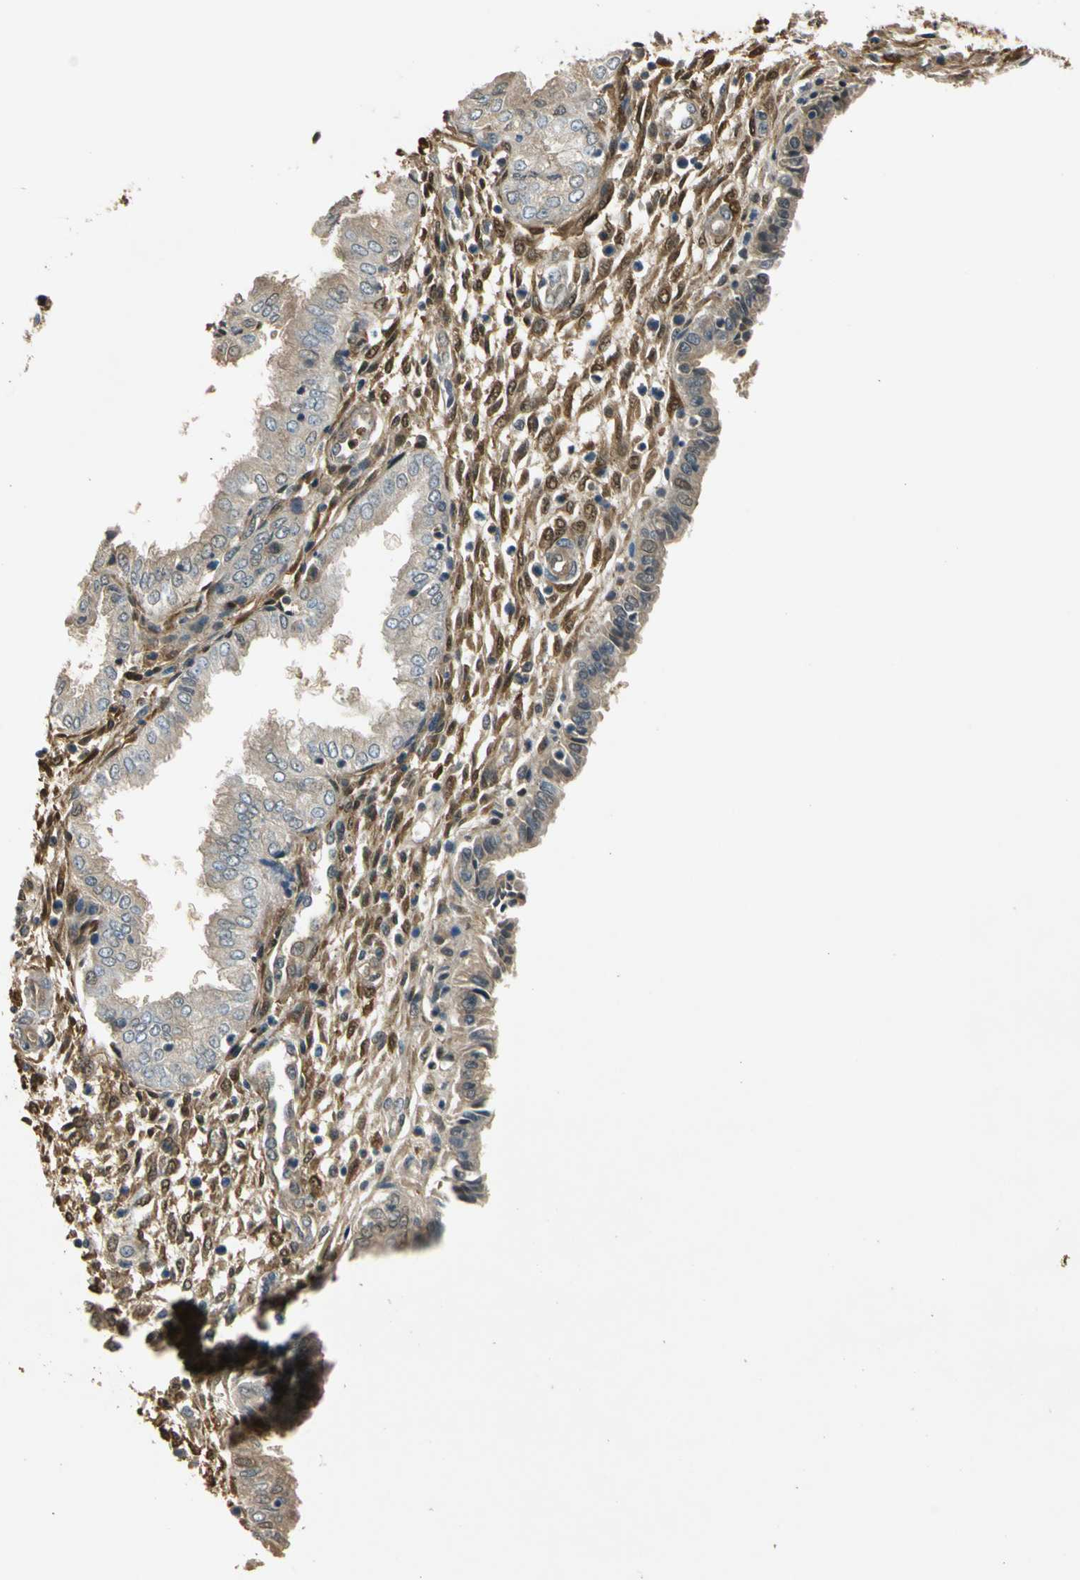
{"staining": {"intensity": "moderate", "quantity": ">75%", "location": "cytoplasmic/membranous,nuclear"}, "tissue": "endometrium", "cell_type": "Cells in endometrial stroma", "image_type": "normal", "snomed": [{"axis": "morphology", "description": "Normal tissue, NOS"}, {"axis": "topography", "description": "Endometrium"}], "caption": "A high-resolution photomicrograph shows immunohistochemistry (IHC) staining of benign endometrium, which demonstrates moderate cytoplasmic/membranous,nuclear staining in about >75% of cells in endometrial stroma. The protein of interest is stained brown, and the nuclei are stained in blue (DAB (3,3'-diaminobenzidine) IHC with brightfield microscopy, high magnification).", "gene": "S100A6", "patient": {"sex": "female", "age": 33}}